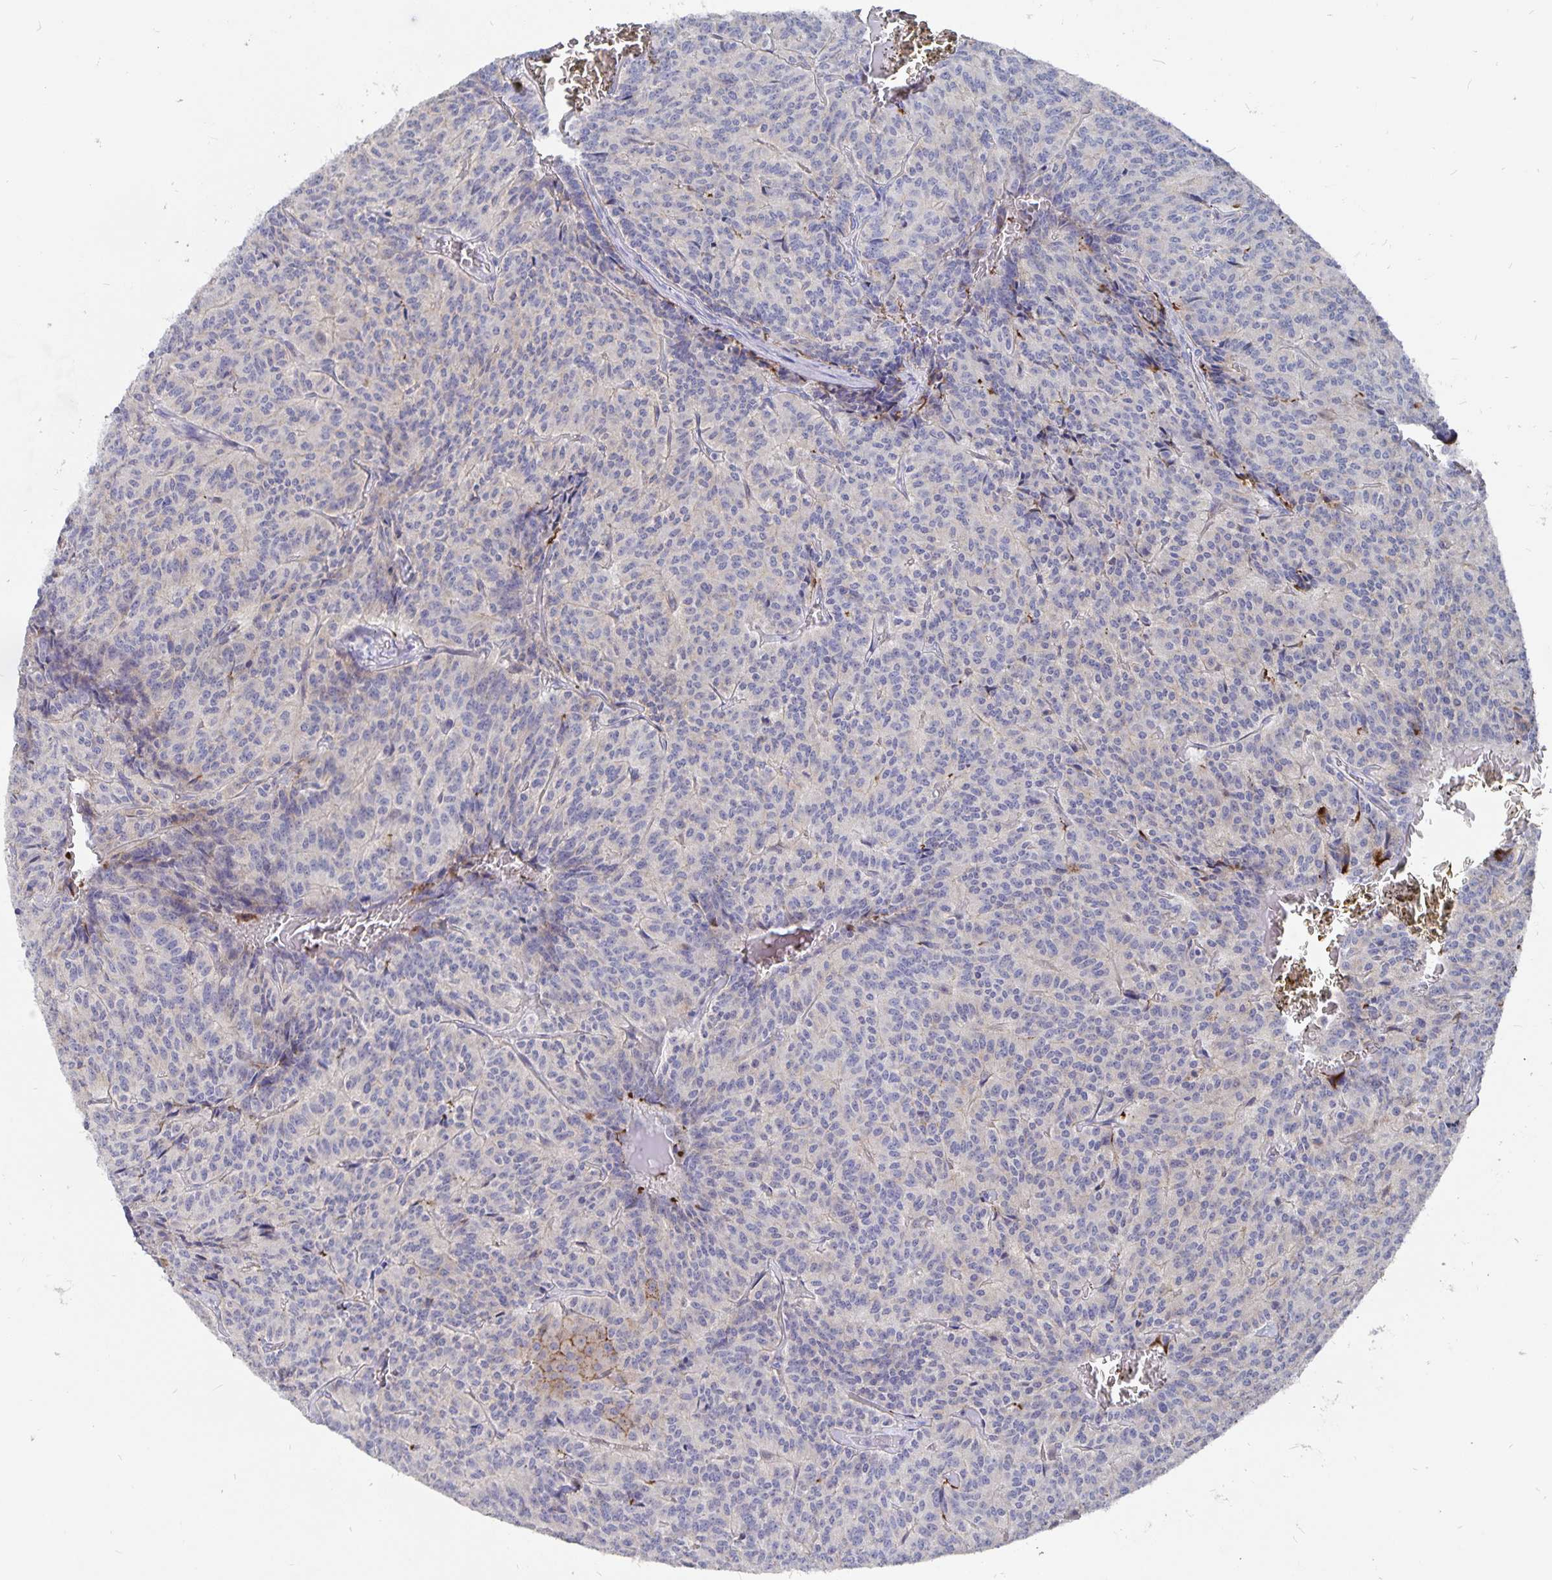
{"staining": {"intensity": "negative", "quantity": "none", "location": "none"}, "tissue": "carcinoid", "cell_type": "Tumor cells", "image_type": "cancer", "snomed": [{"axis": "morphology", "description": "Carcinoid, malignant, NOS"}, {"axis": "topography", "description": "Lung"}], "caption": "This is an IHC image of carcinoid (malignant). There is no positivity in tumor cells.", "gene": "SMOC1", "patient": {"sex": "male", "age": 70}}